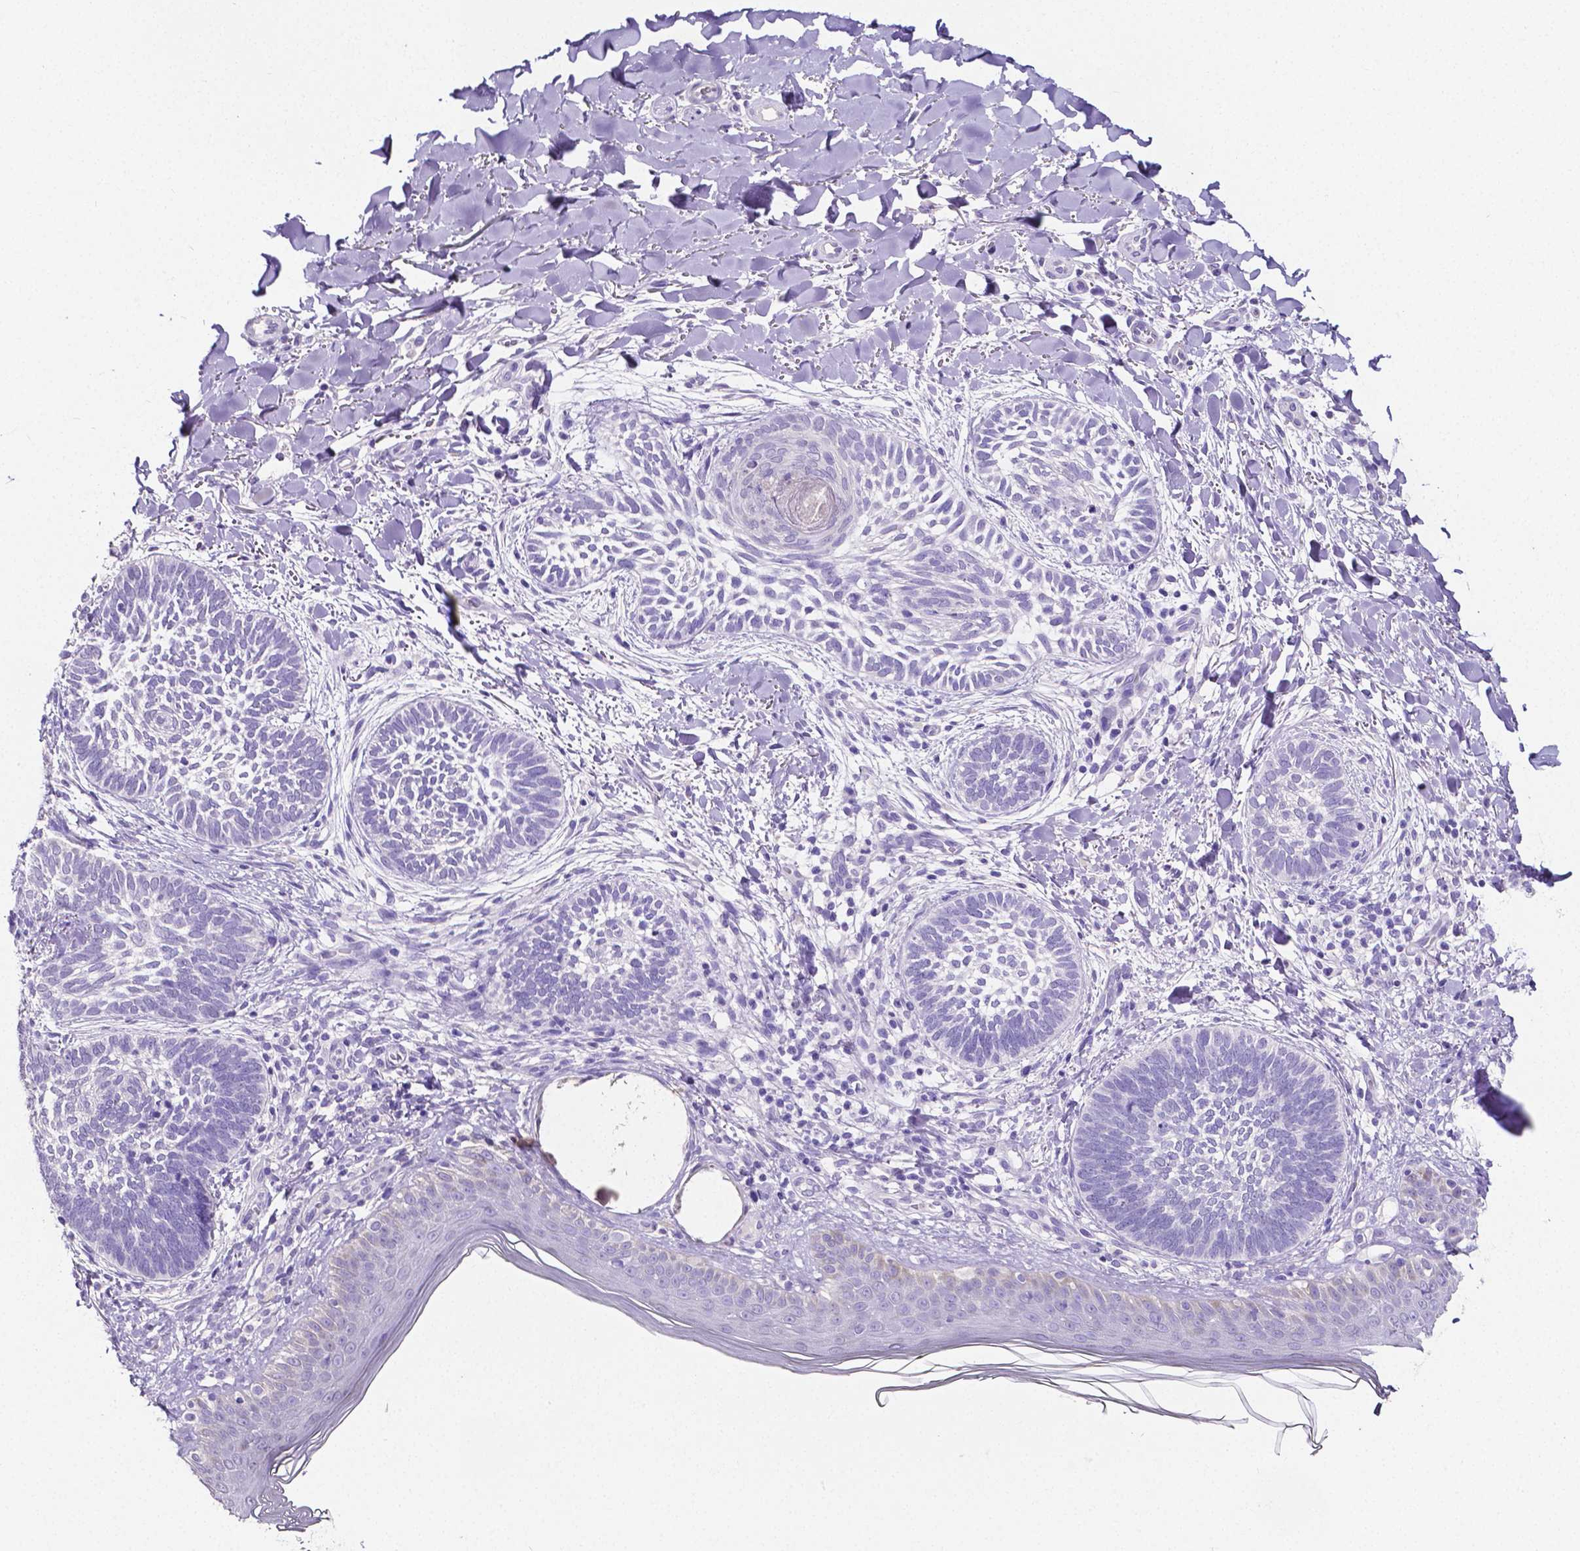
{"staining": {"intensity": "negative", "quantity": "none", "location": "none"}, "tissue": "skin cancer", "cell_type": "Tumor cells", "image_type": "cancer", "snomed": [{"axis": "morphology", "description": "Normal tissue, NOS"}, {"axis": "morphology", "description": "Basal cell carcinoma"}, {"axis": "topography", "description": "Skin"}], "caption": "Tumor cells are negative for protein expression in human basal cell carcinoma (skin).", "gene": "SLC22A2", "patient": {"sex": "male", "age": 46}}